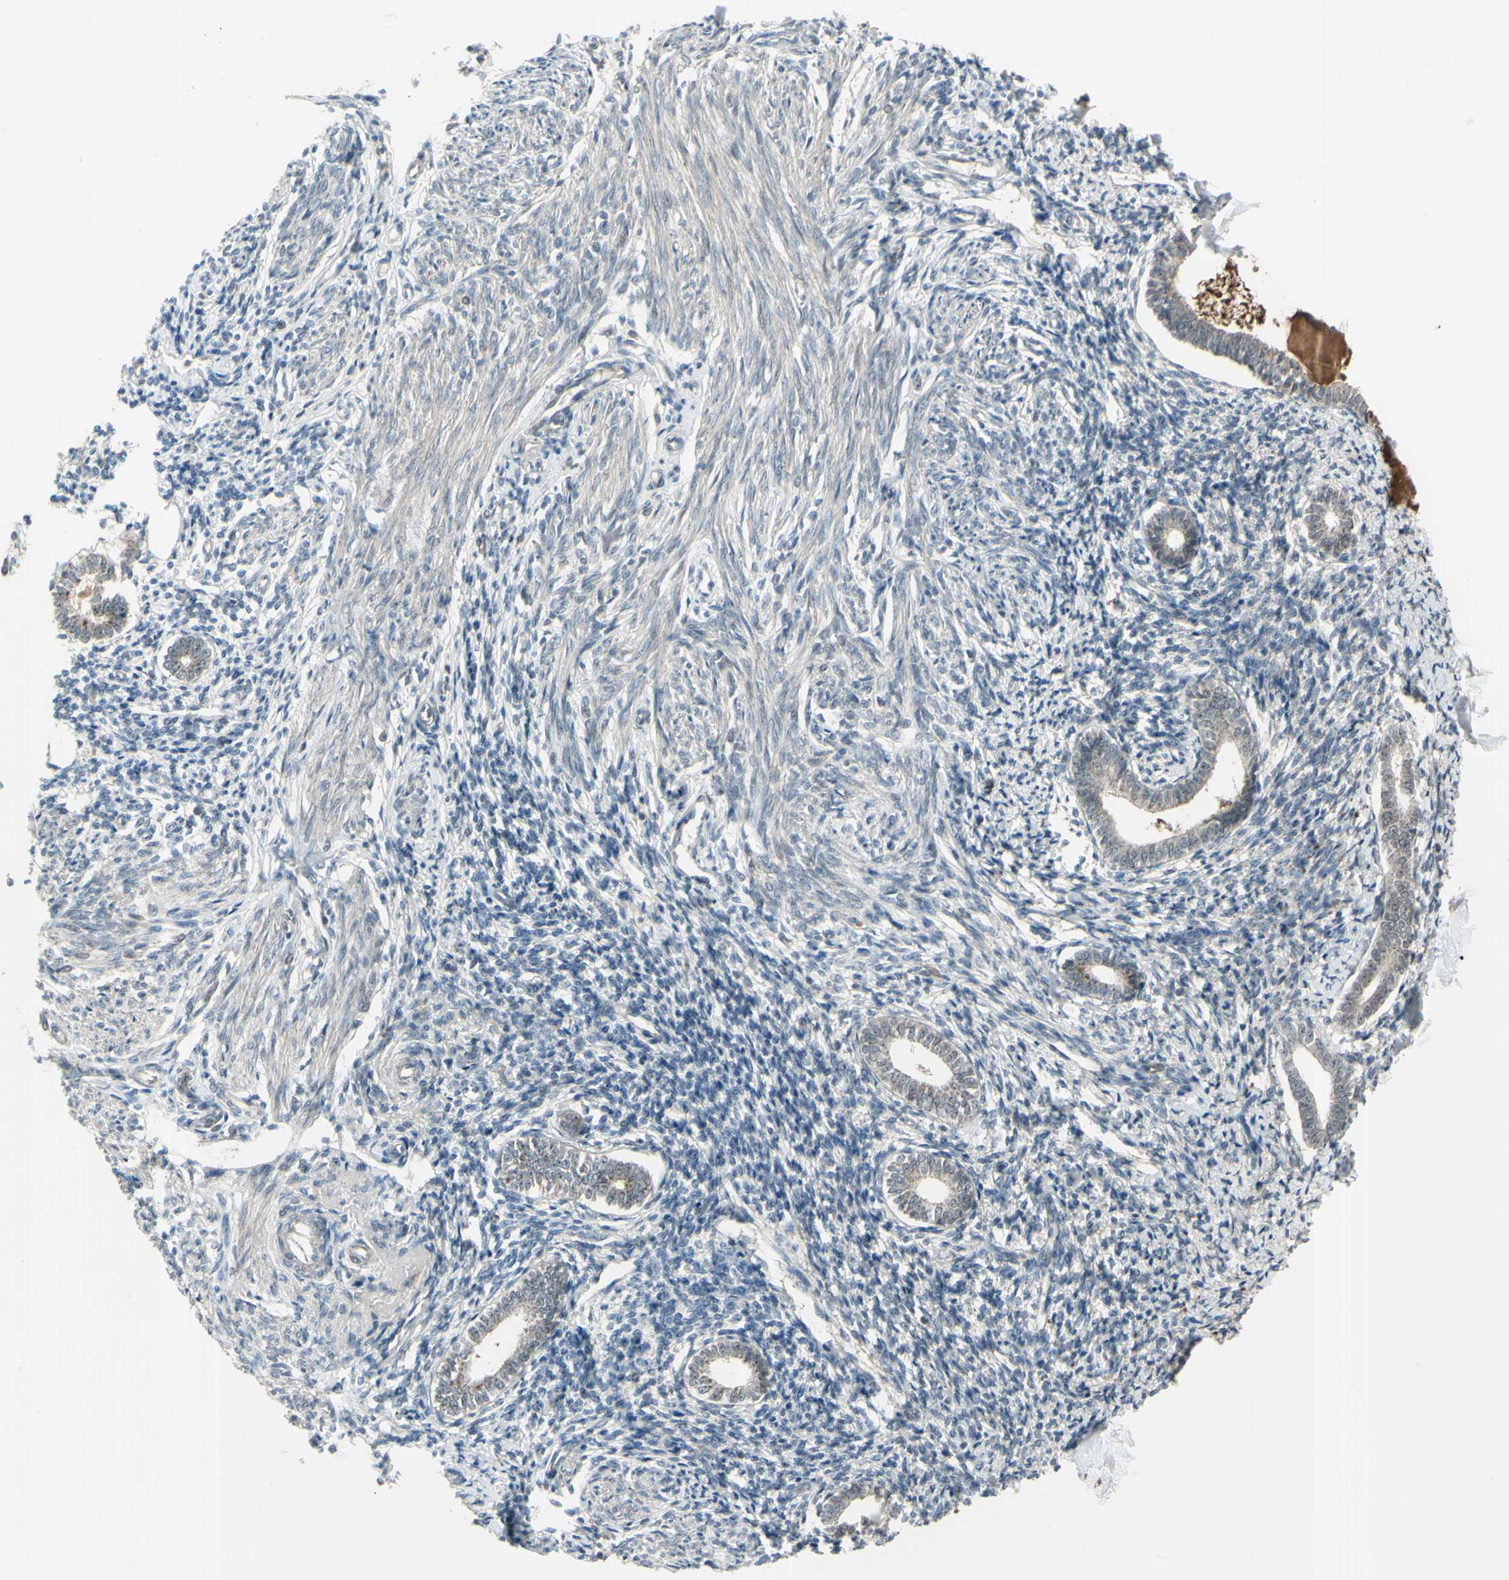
{"staining": {"intensity": "weak", "quantity": ">75%", "location": "cytoplasmic/membranous"}, "tissue": "endometrium", "cell_type": "Cells in endometrial stroma", "image_type": "normal", "snomed": [{"axis": "morphology", "description": "Normal tissue, NOS"}, {"axis": "topography", "description": "Endometrium"}], "caption": "Immunohistochemistry (IHC) (DAB) staining of unremarkable human endometrium shows weak cytoplasmic/membranous protein positivity in about >75% of cells in endometrial stroma. The staining is performed using DAB brown chromogen to label protein expression. The nuclei are counter-stained blue using hematoxylin.", "gene": "GNAS", "patient": {"sex": "female", "age": 71}}